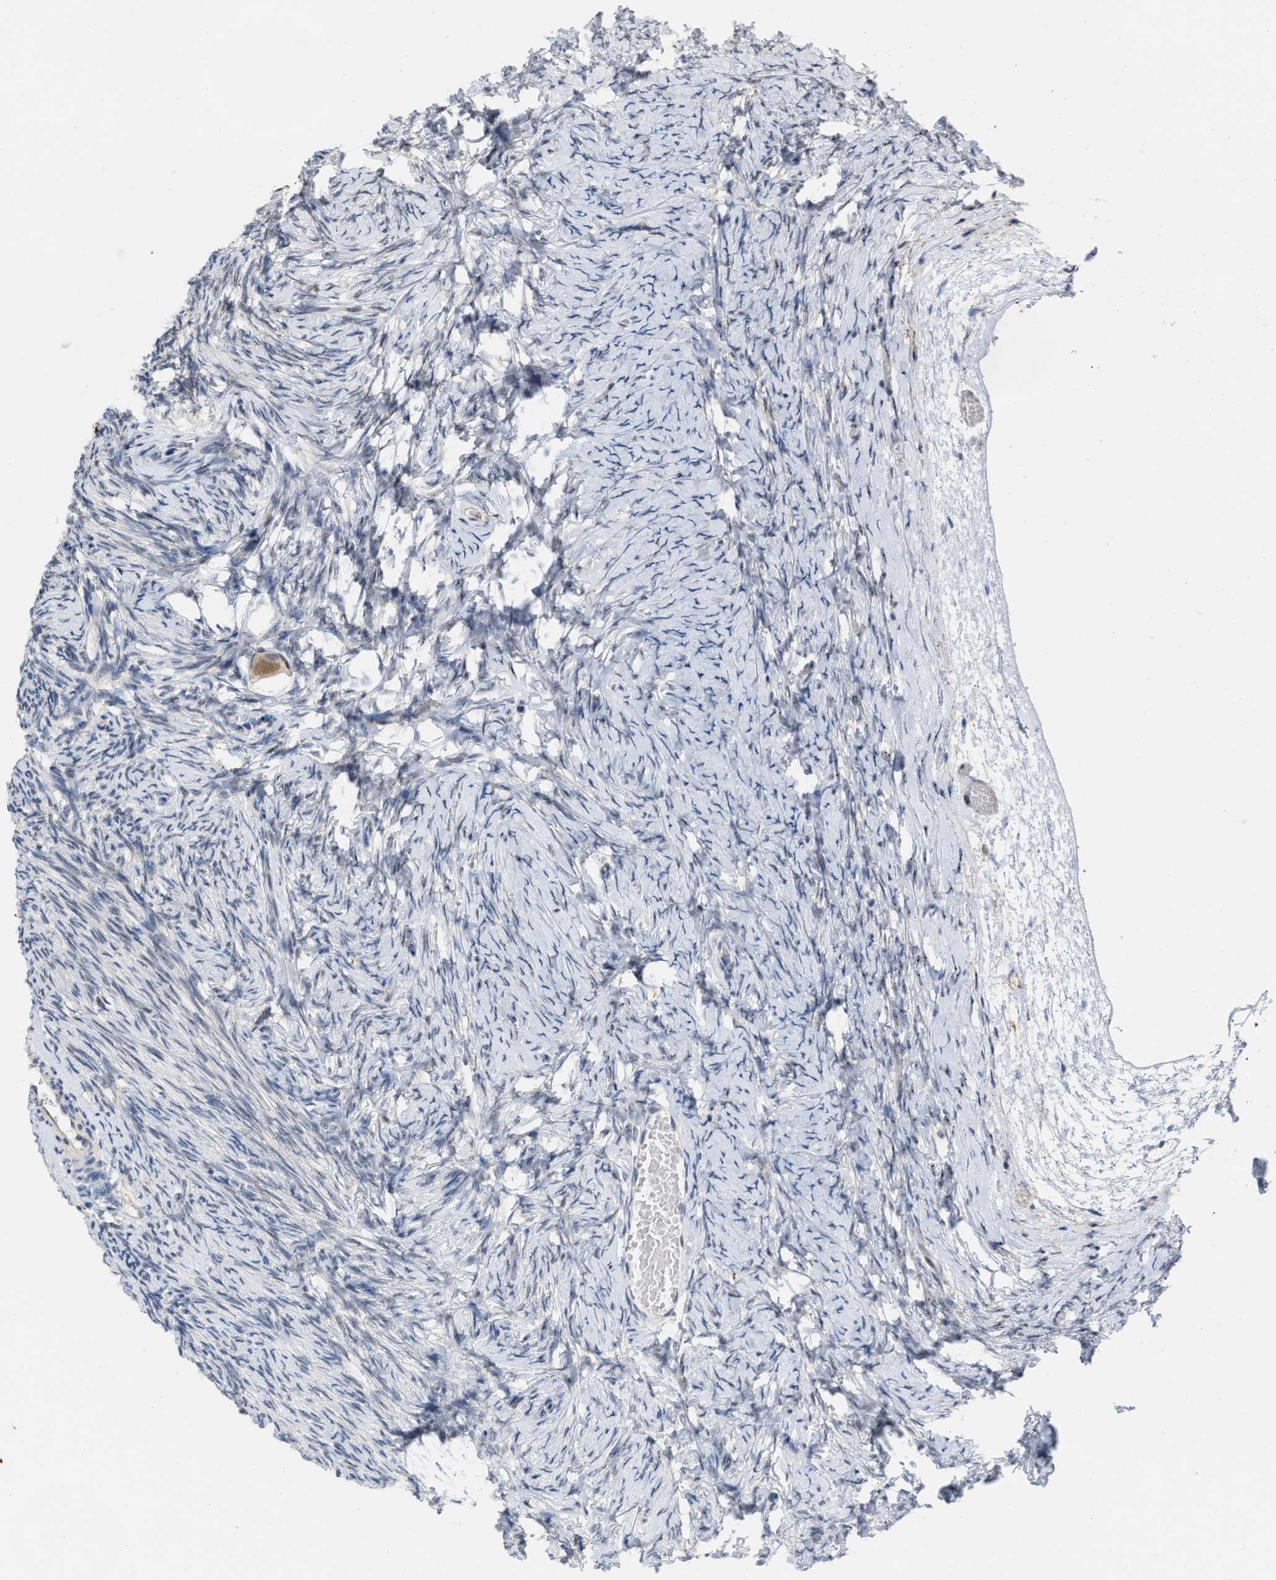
{"staining": {"intensity": "moderate", "quantity": ">75%", "location": "nuclear"}, "tissue": "ovary", "cell_type": "Follicle cells", "image_type": "normal", "snomed": [{"axis": "morphology", "description": "Normal tissue, NOS"}, {"axis": "topography", "description": "Ovary"}], "caption": "Ovary stained with immunohistochemistry reveals moderate nuclear positivity in about >75% of follicle cells. The staining was performed using DAB (3,3'-diaminobenzidine) to visualize the protein expression in brown, while the nuclei were stained in blue with hematoxylin (Magnification: 20x).", "gene": "ELAC2", "patient": {"sex": "female", "age": 27}}